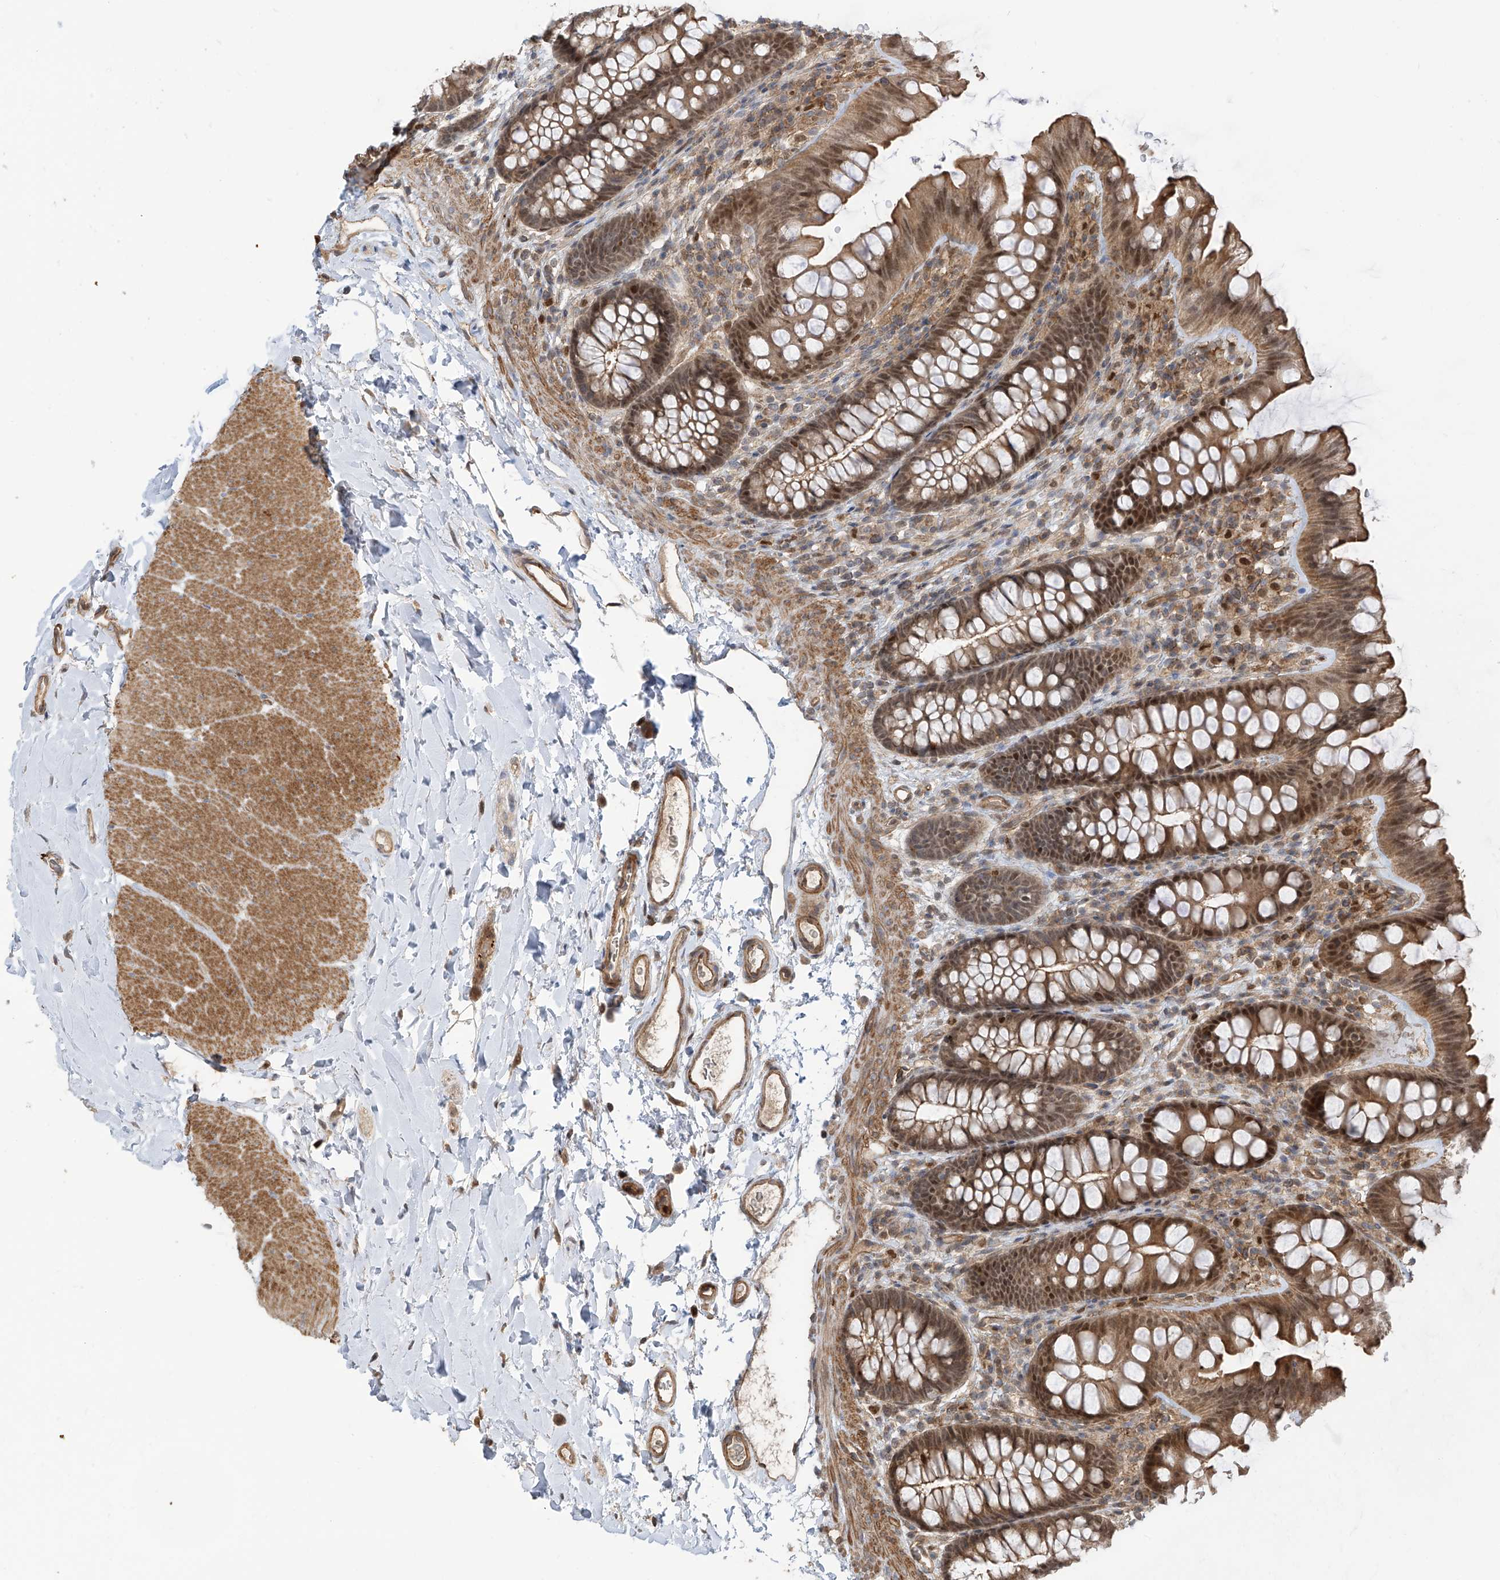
{"staining": {"intensity": "moderate", "quantity": ">75%", "location": "cytoplasmic/membranous,nuclear"}, "tissue": "colon", "cell_type": "Endothelial cells", "image_type": "normal", "snomed": [{"axis": "morphology", "description": "Normal tissue, NOS"}, {"axis": "topography", "description": "Colon"}], "caption": "Immunohistochemistry (IHC) photomicrograph of normal colon: human colon stained using IHC reveals medium levels of moderate protein expression localized specifically in the cytoplasmic/membranous,nuclear of endothelial cells, appearing as a cytoplasmic/membranous,nuclear brown color.", "gene": "ATAD2B", "patient": {"sex": "female", "age": 62}}